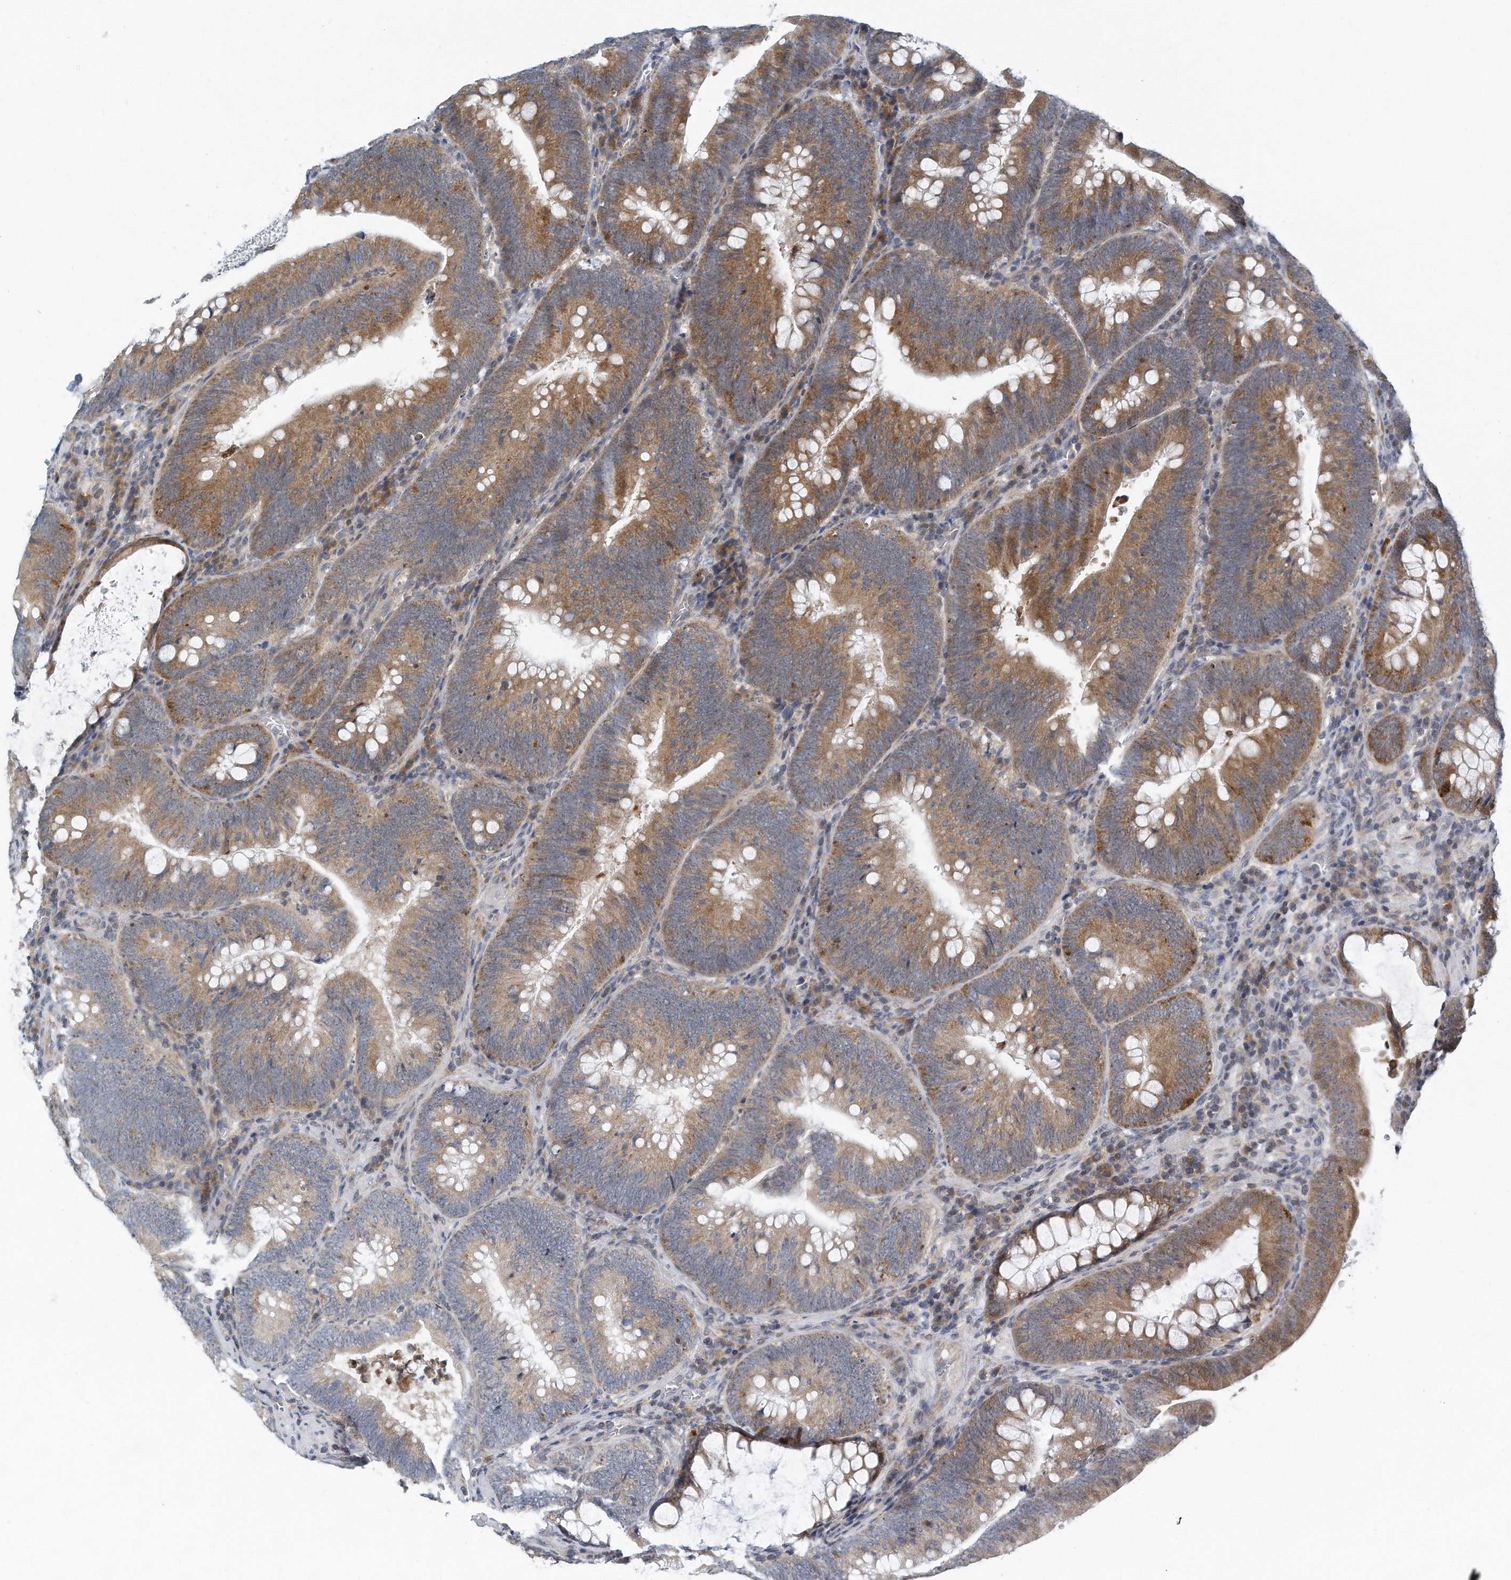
{"staining": {"intensity": "moderate", "quantity": ">75%", "location": "cytoplasmic/membranous"}, "tissue": "colorectal cancer", "cell_type": "Tumor cells", "image_type": "cancer", "snomed": [{"axis": "morphology", "description": "Normal tissue, NOS"}, {"axis": "topography", "description": "Colon"}], "caption": "Immunohistochemistry (IHC) (DAB (3,3'-diaminobenzidine)) staining of colorectal cancer reveals moderate cytoplasmic/membranous protein positivity in about >75% of tumor cells.", "gene": "VLDLR", "patient": {"sex": "female", "age": 82}}